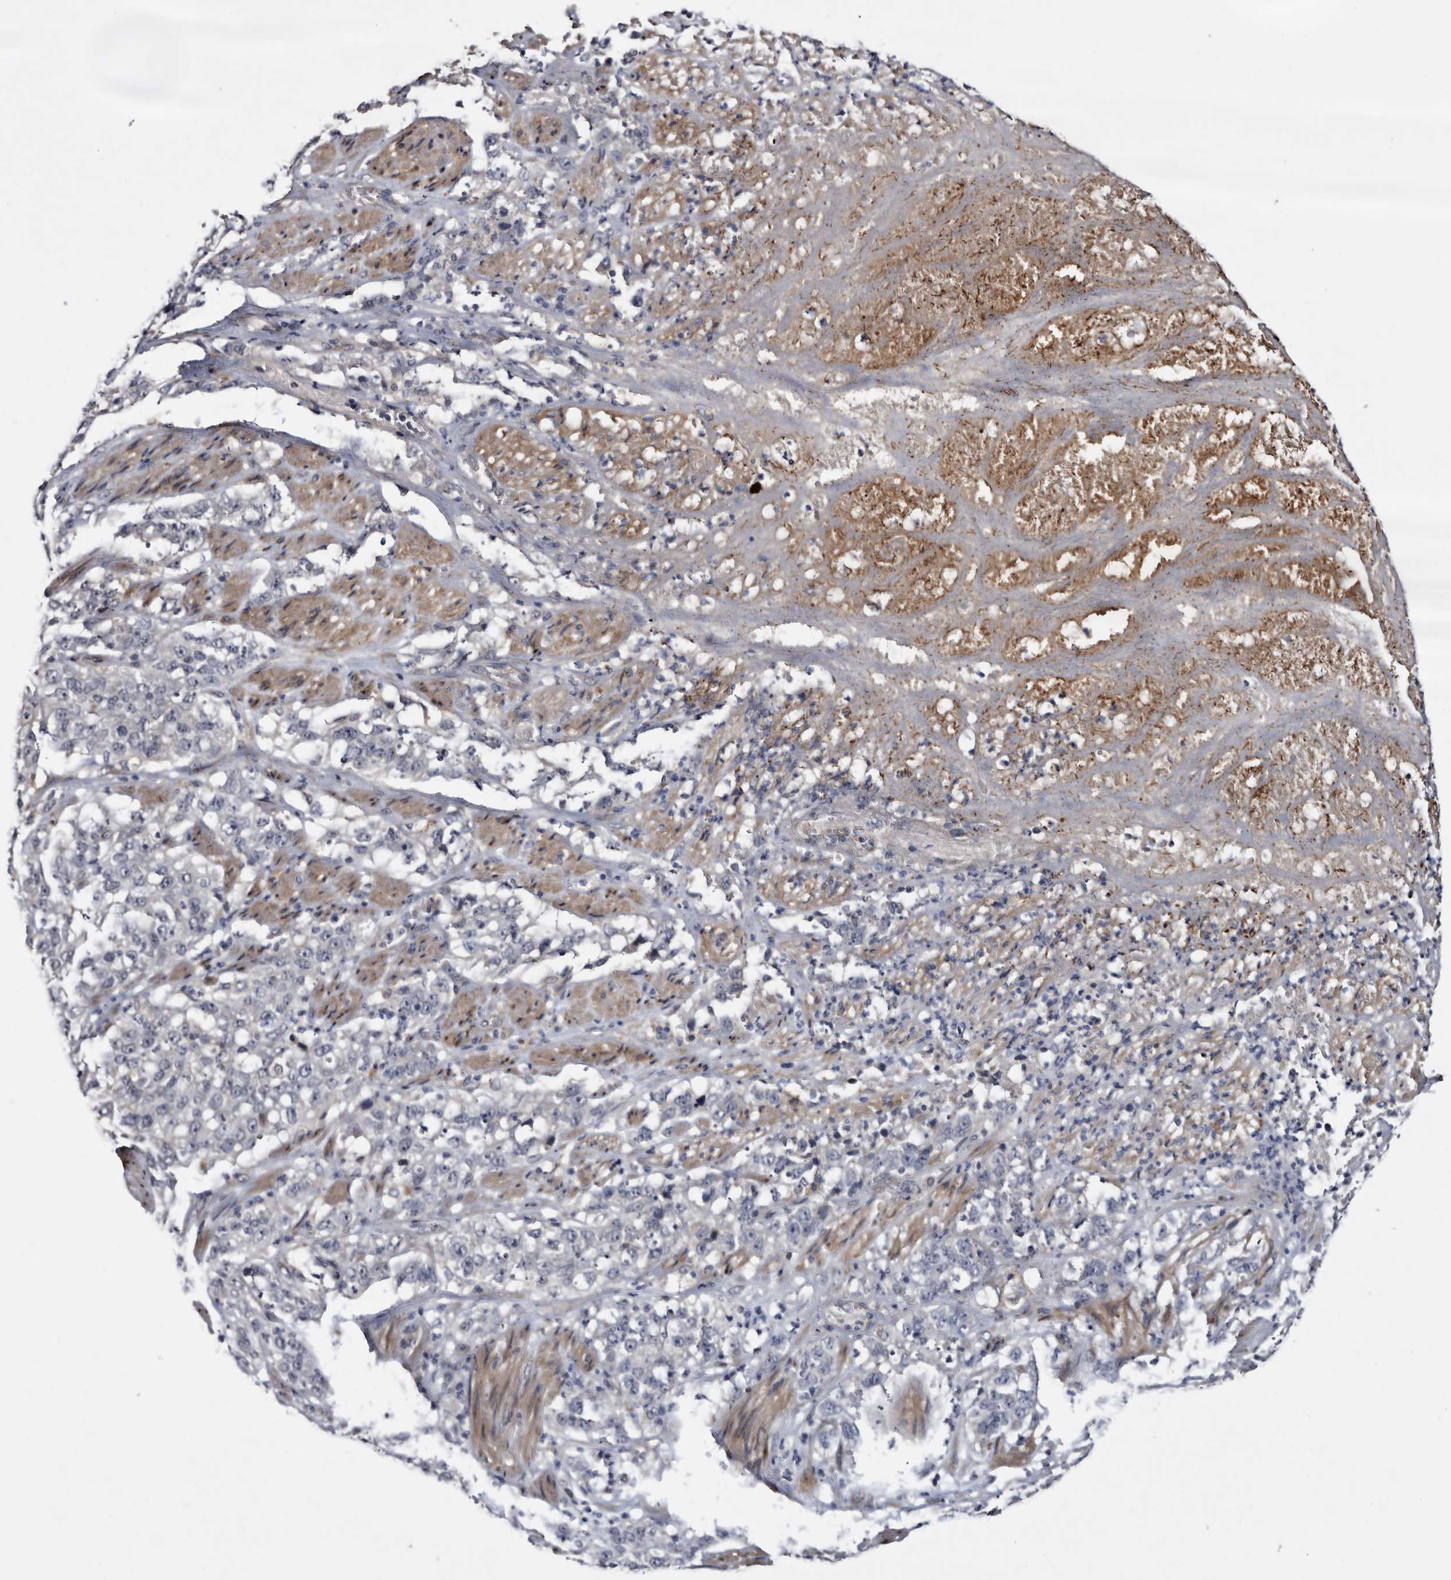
{"staining": {"intensity": "negative", "quantity": "none", "location": "none"}, "tissue": "stomach cancer", "cell_type": "Tumor cells", "image_type": "cancer", "snomed": [{"axis": "morphology", "description": "Adenocarcinoma, NOS"}, {"axis": "topography", "description": "Stomach"}], "caption": "High magnification brightfield microscopy of adenocarcinoma (stomach) stained with DAB (3,3'-diaminobenzidine) (brown) and counterstained with hematoxylin (blue): tumor cells show no significant expression. (Brightfield microscopy of DAB immunohistochemistry at high magnification).", "gene": "ARMCX2", "patient": {"sex": "male", "age": 48}}